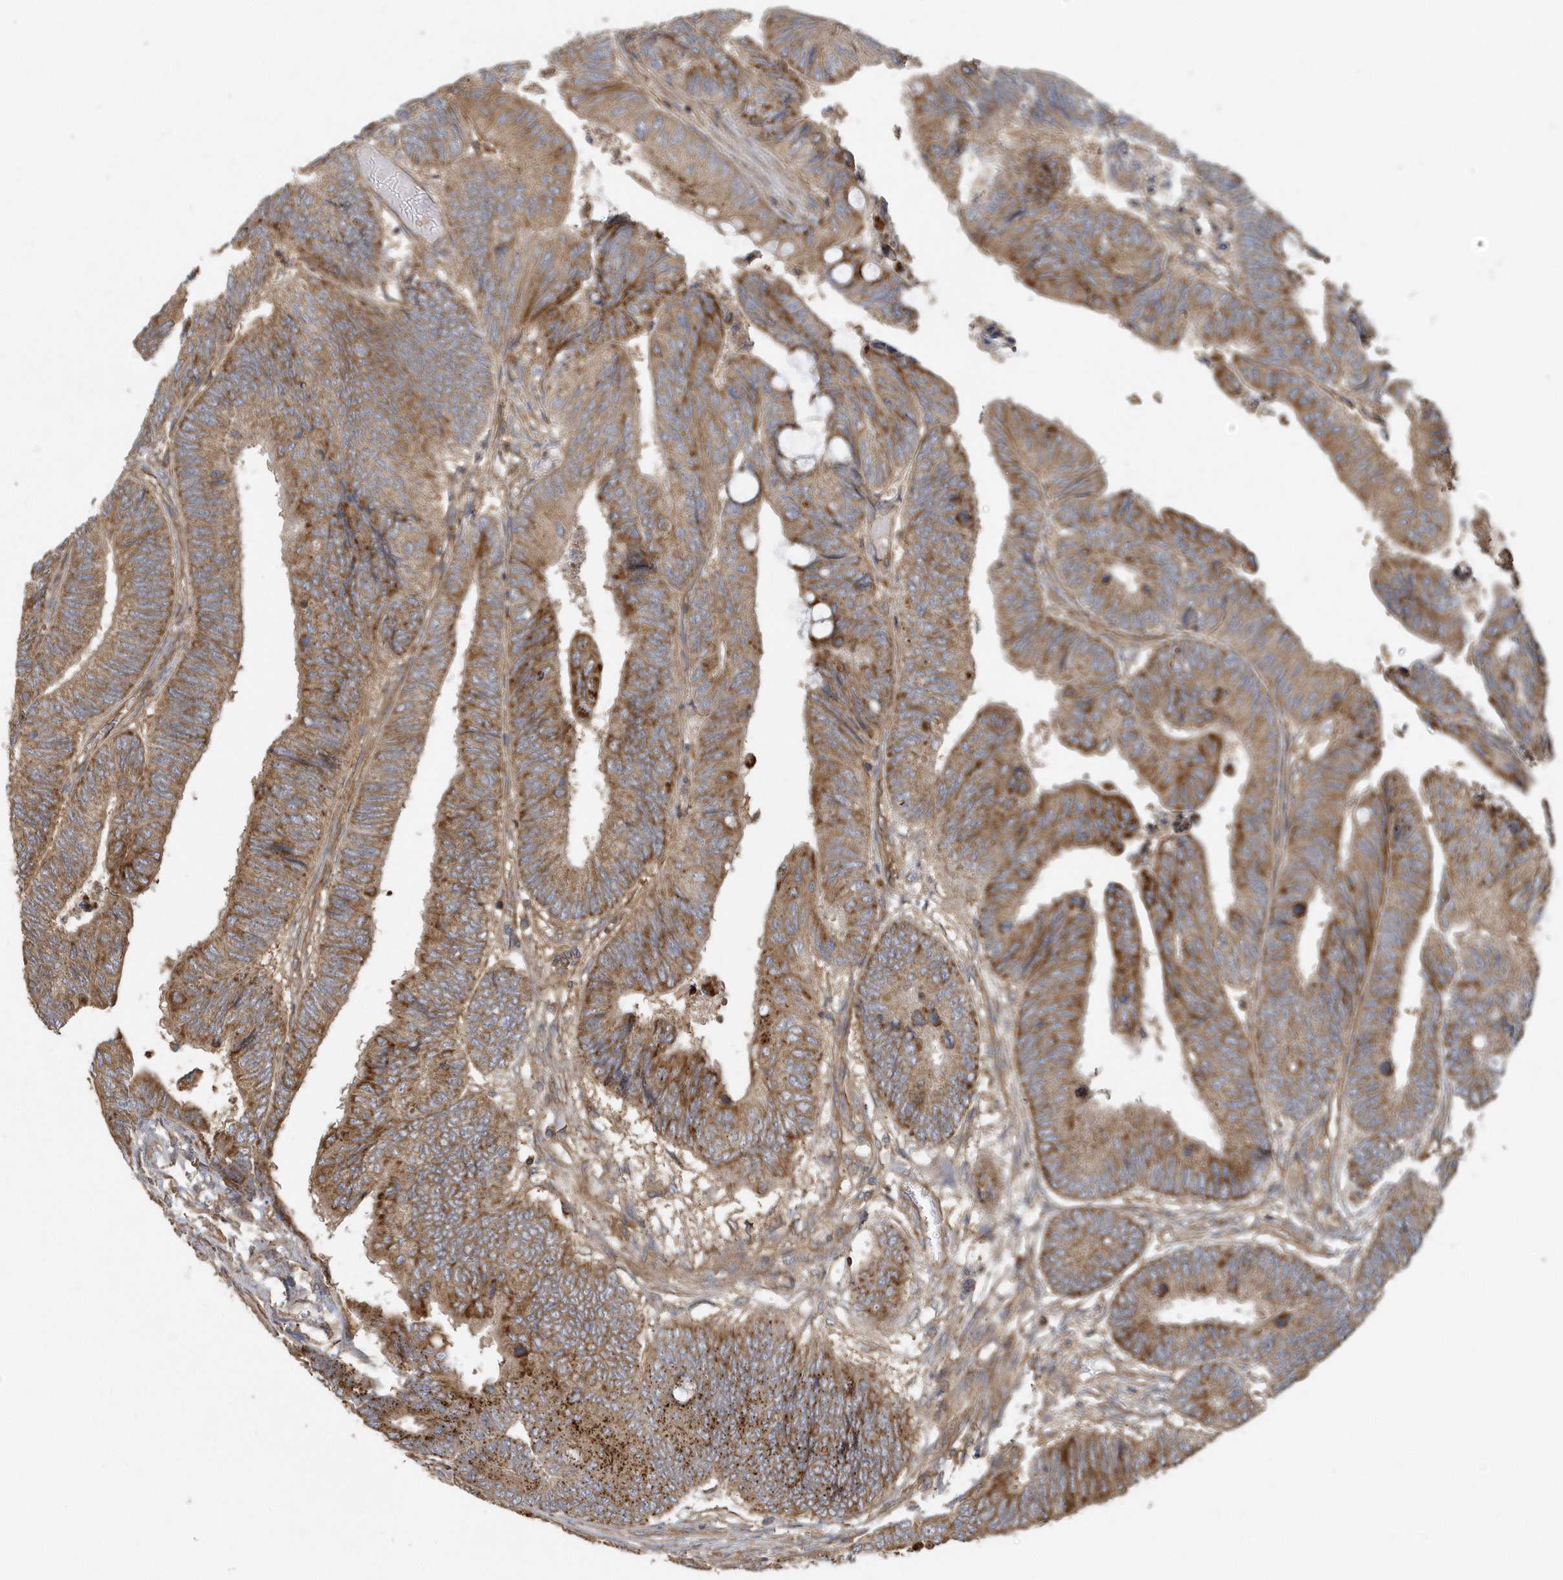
{"staining": {"intensity": "strong", "quantity": ">75%", "location": "cytoplasmic/membranous"}, "tissue": "colorectal cancer", "cell_type": "Tumor cells", "image_type": "cancer", "snomed": [{"axis": "morphology", "description": "Normal tissue, NOS"}, {"axis": "morphology", "description": "Adenocarcinoma, NOS"}, {"axis": "topography", "description": "Rectum"}, {"axis": "topography", "description": "Peripheral nerve tissue"}], "caption": "Strong cytoplasmic/membranous protein positivity is seen in approximately >75% of tumor cells in colorectal adenocarcinoma.", "gene": "TRAIP", "patient": {"sex": "male", "age": 92}}